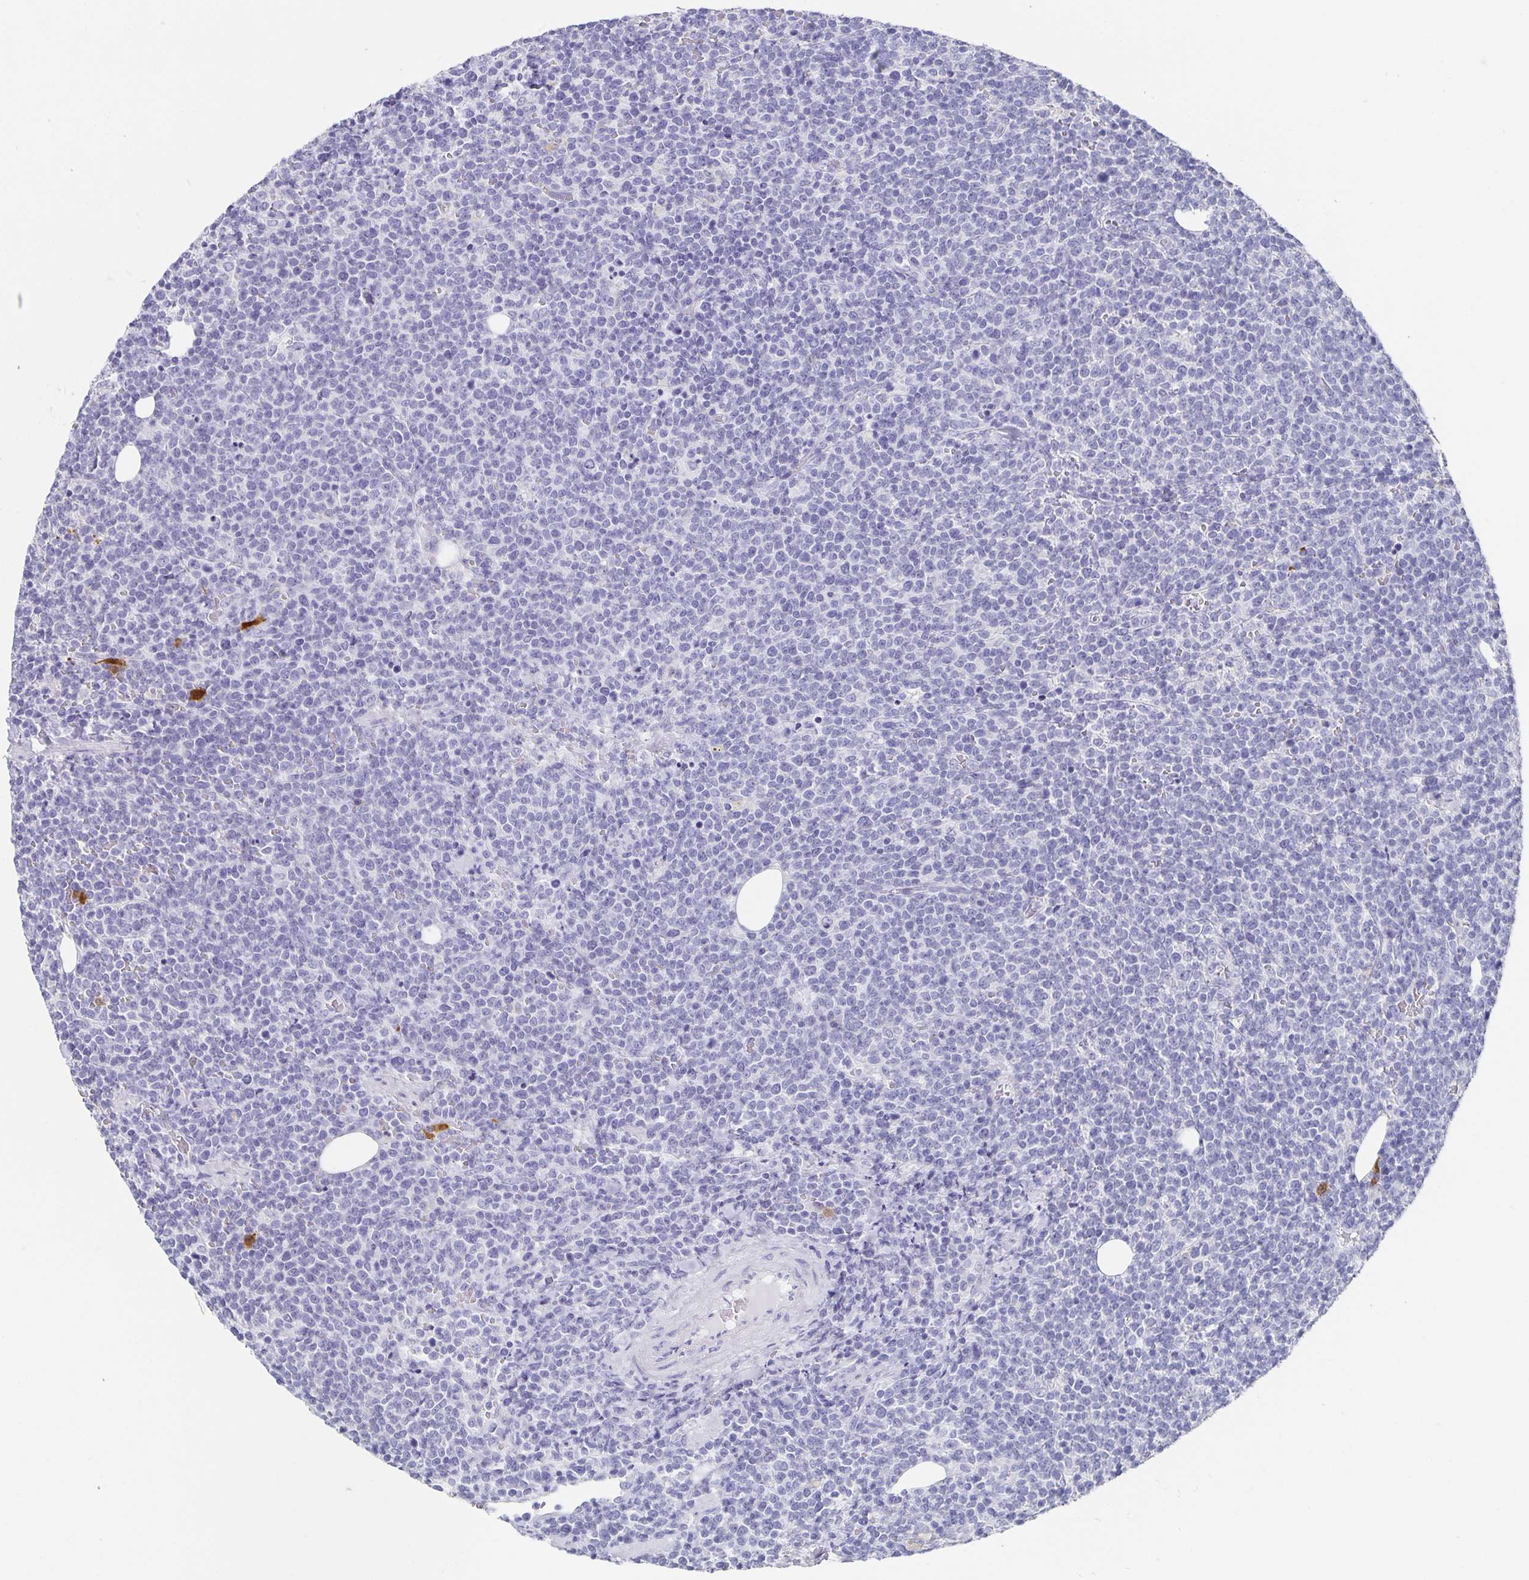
{"staining": {"intensity": "negative", "quantity": "none", "location": "none"}, "tissue": "lymphoma", "cell_type": "Tumor cells", "image_type": "cancer", "snomed": [{"axis": "morphology", "description": "Malignant lymphoma, non-Hodgkin's type, High grade"}, {"axis": "topography", "description": "Lymph node"}], "caption": "This is a image of IHC staining of high-grade malignant lymphoma, non-Hodgkin's type, which shows no expression in tumor cells.", "gene": "CHGA", "patient": {"sex": "male", "age": 61}}